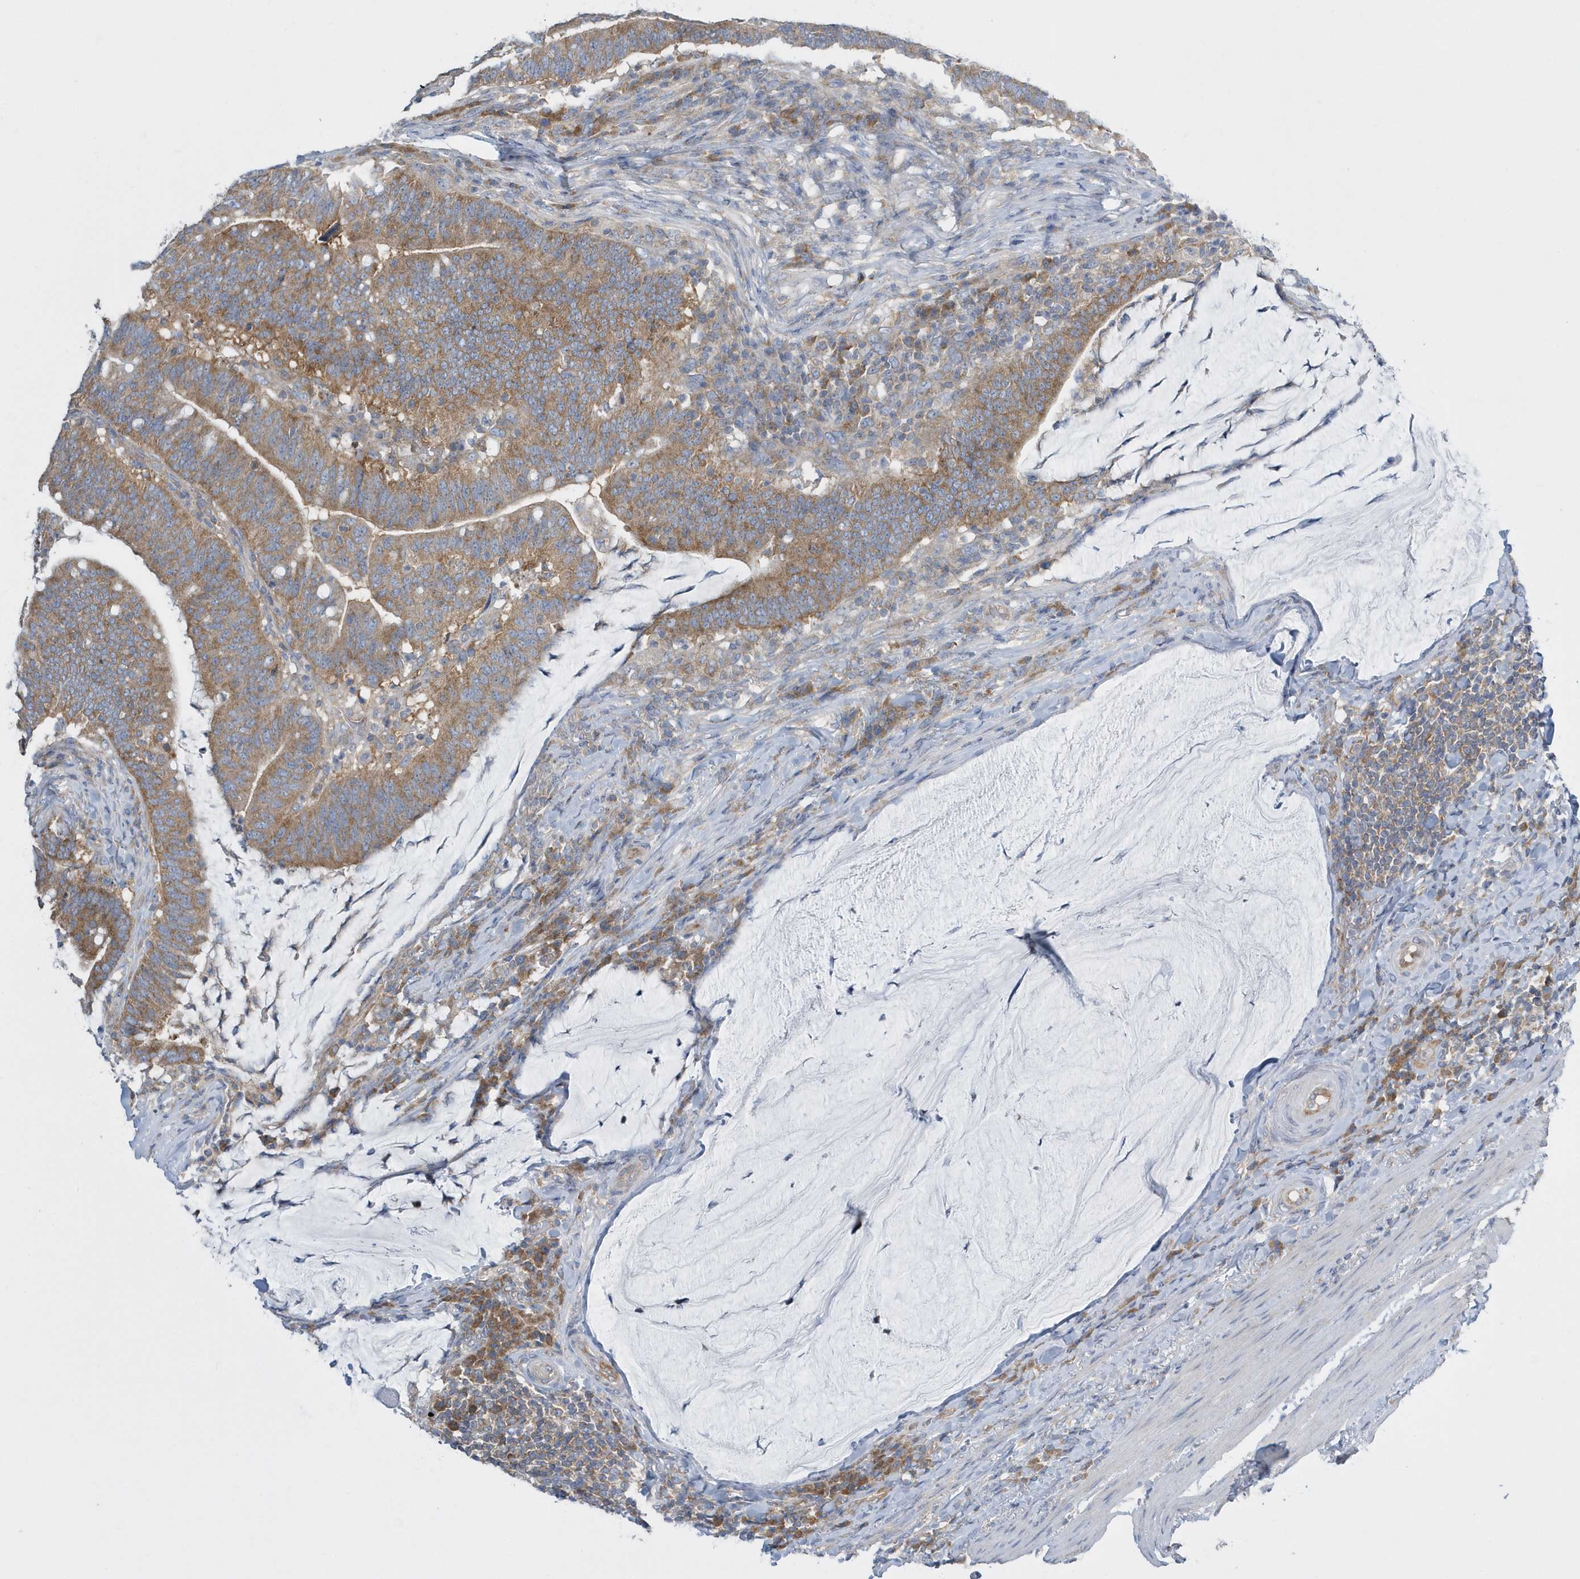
{"staining": {"intensity": "moderate", "quantity": ">75%", "location": "cytoplasmic/membranous"}, "tissue": "colorectal cancer", "cell_type": "Tumor cells", "image_type": "cancer", "snomed": [{"axis": "morphology", "description": "Normal tissue, NOS"}, {"axis": "morphology", "description": "Adenocarcinoma, NOS"}, {"axis": "topography", "description": "Colon"}], "caption": "Protein analysis of adenocarcinoma (colorectal) tissue reveals moderate cytoplasmic/membranous expression in about >75% of tumor cells.", "gene": "EIF3C", "patient": {"sex": "female", "age": 66}}